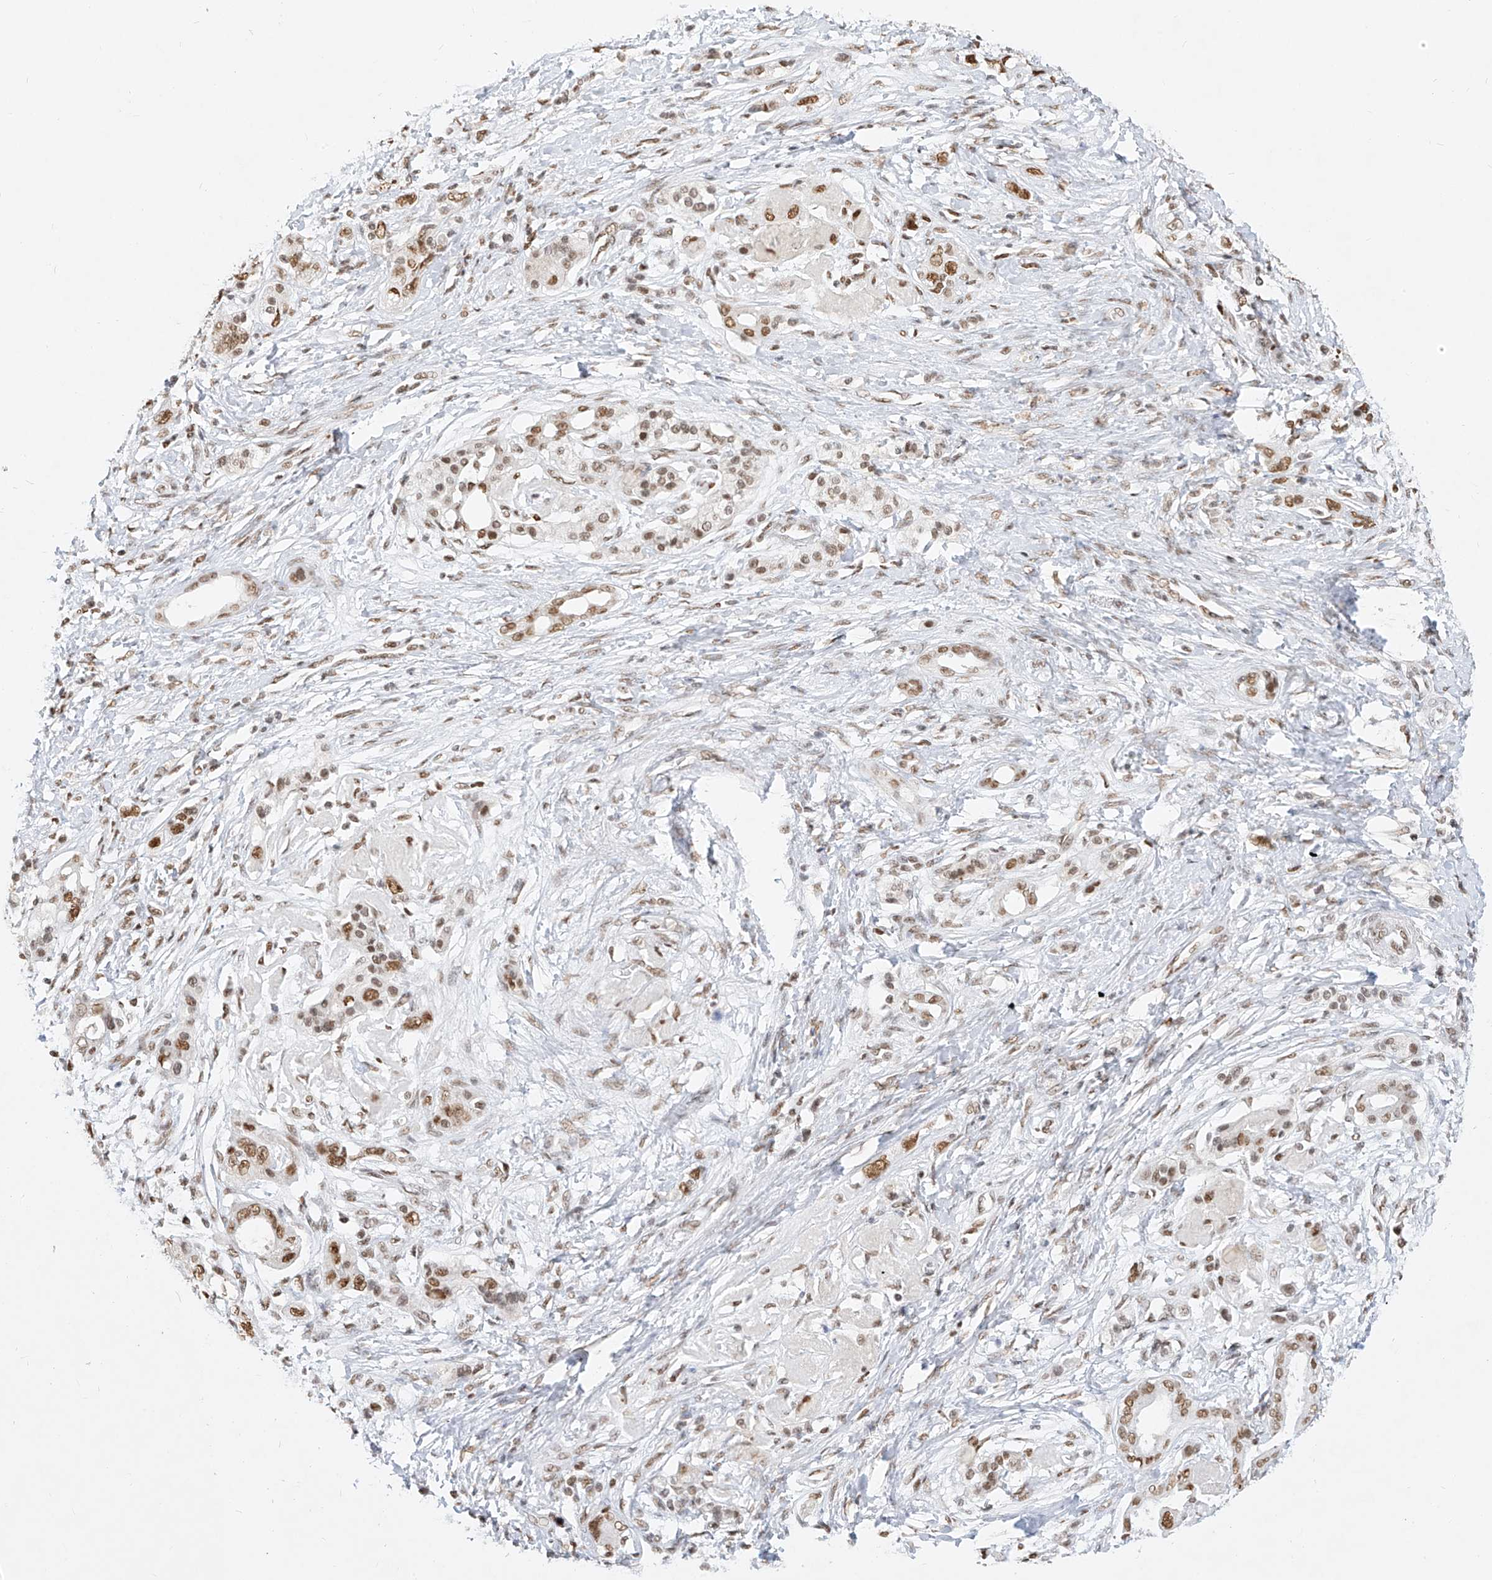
{"staining": {"intensity": "moderate", "quantity": ">75%", "location": "nuclear"}, "tissue": "pancreatic cancer", "cell_type": "Tumor cells", "image_type": "cancer", "snomed": [{"axis": "morphology", "description": "Adenocarcinoma, NOS"}, {"axis": "topography", "description": "Pancreas"}], "caption": "A brown stain highlights moderate nuclear expression of a protein in human pancreatic cancer (adenocarcinoma) tumor cells.", "gene": "NHSL1", "patient": {"sex": "male", "age": 70}}